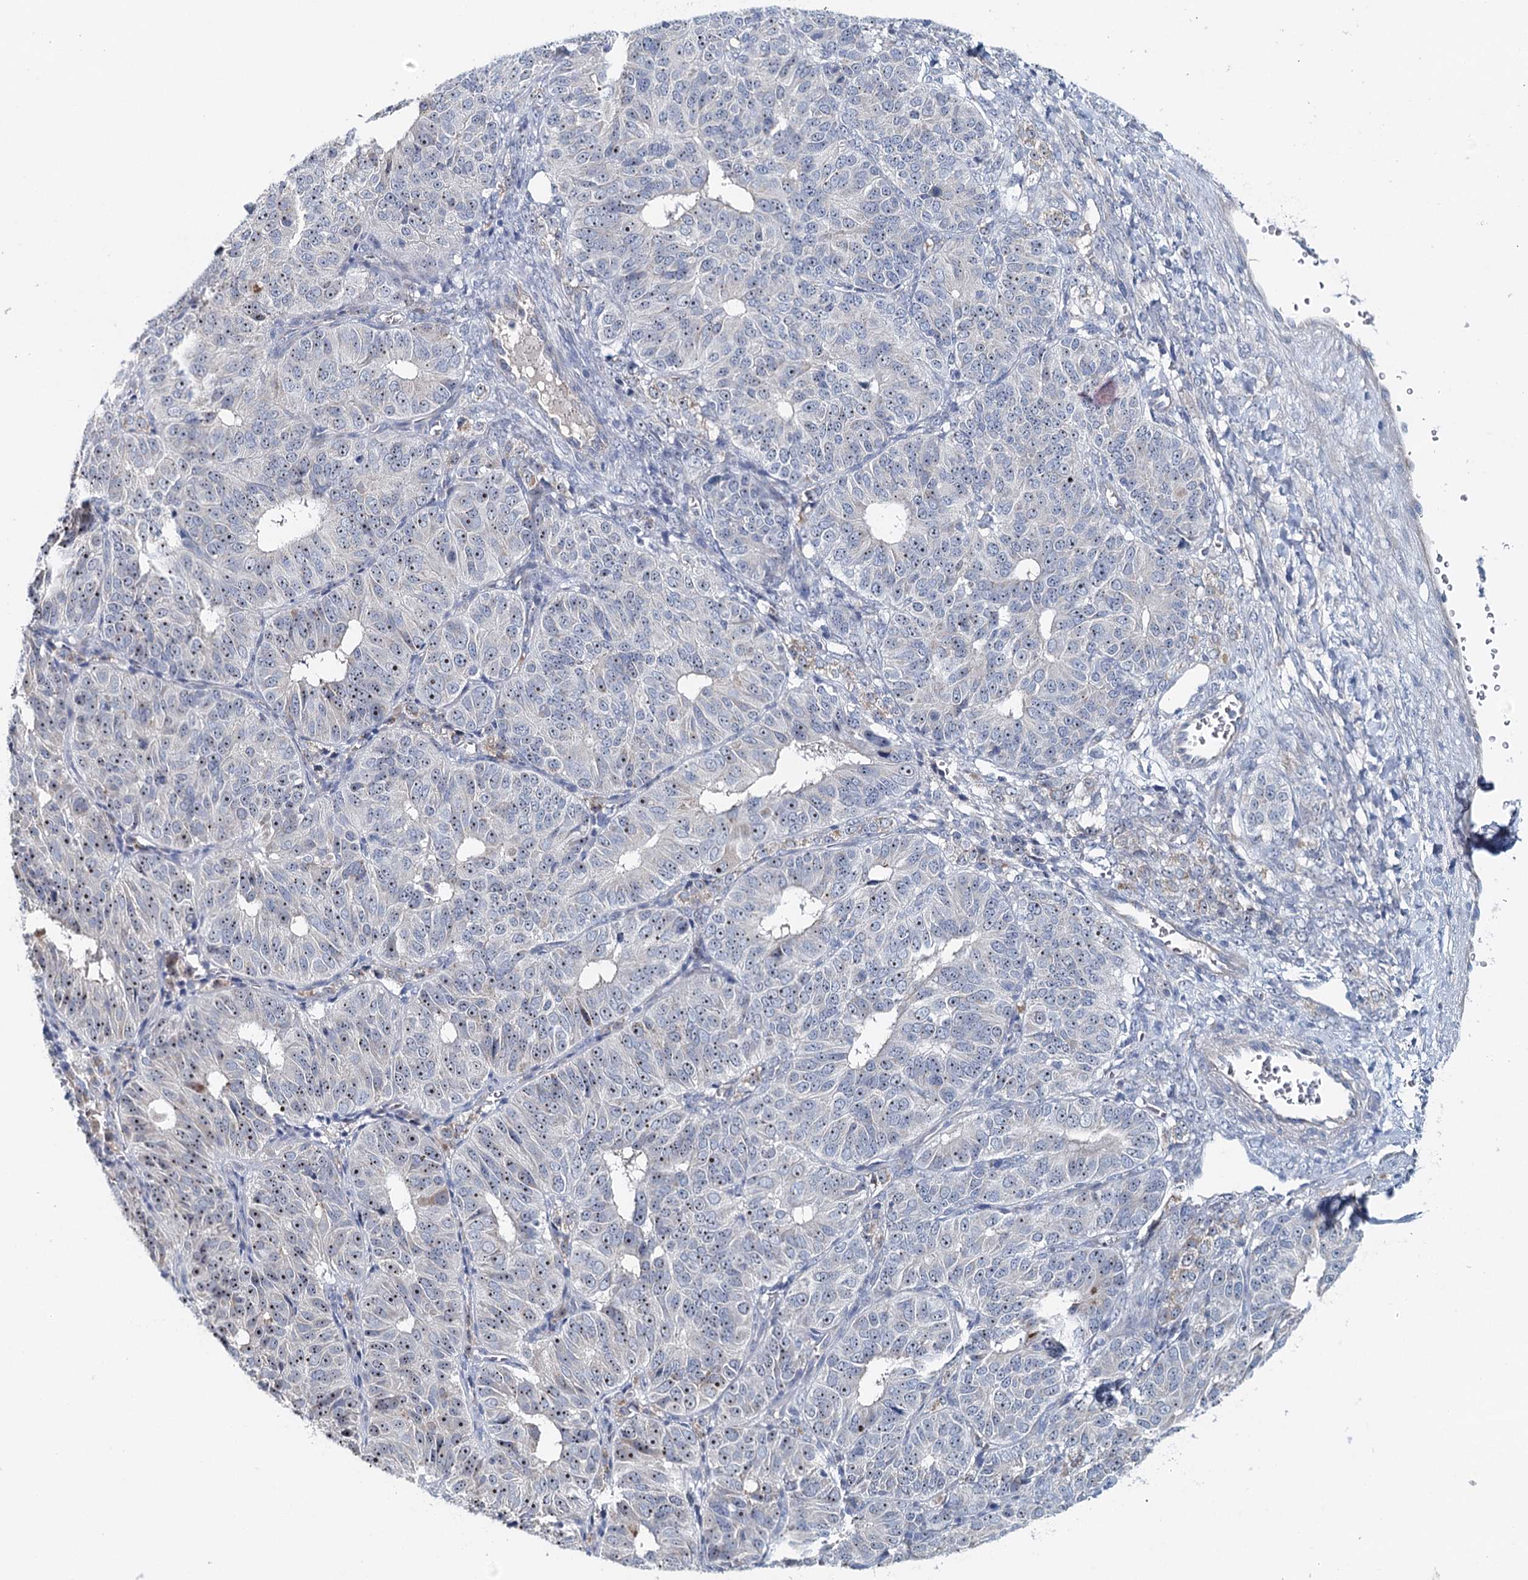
{"staining": {"intensity": "negative", "quantity": "none", "location": "none"}, "tissue": "ovarian cancer", "cell_type": "Tumor cells", "image_type": "cancer", "snomed": [{"axis": "morphology", "description": "Carcinoma, endometroid"}, {"axis": "topography", "description": "Ovary"}], "caption": "An immunohistochemistry image of endometroid carcinoma (ovarian) is shown. There is no staining in tumor cells of endometroid carcinoma (ovarian). (DAB (3,3'-diaminobenzidine) immunohistochemistry with hematoxylin counter stain).", "gene": "RBM43", "patient": {"sex": "female", "age": 51}}